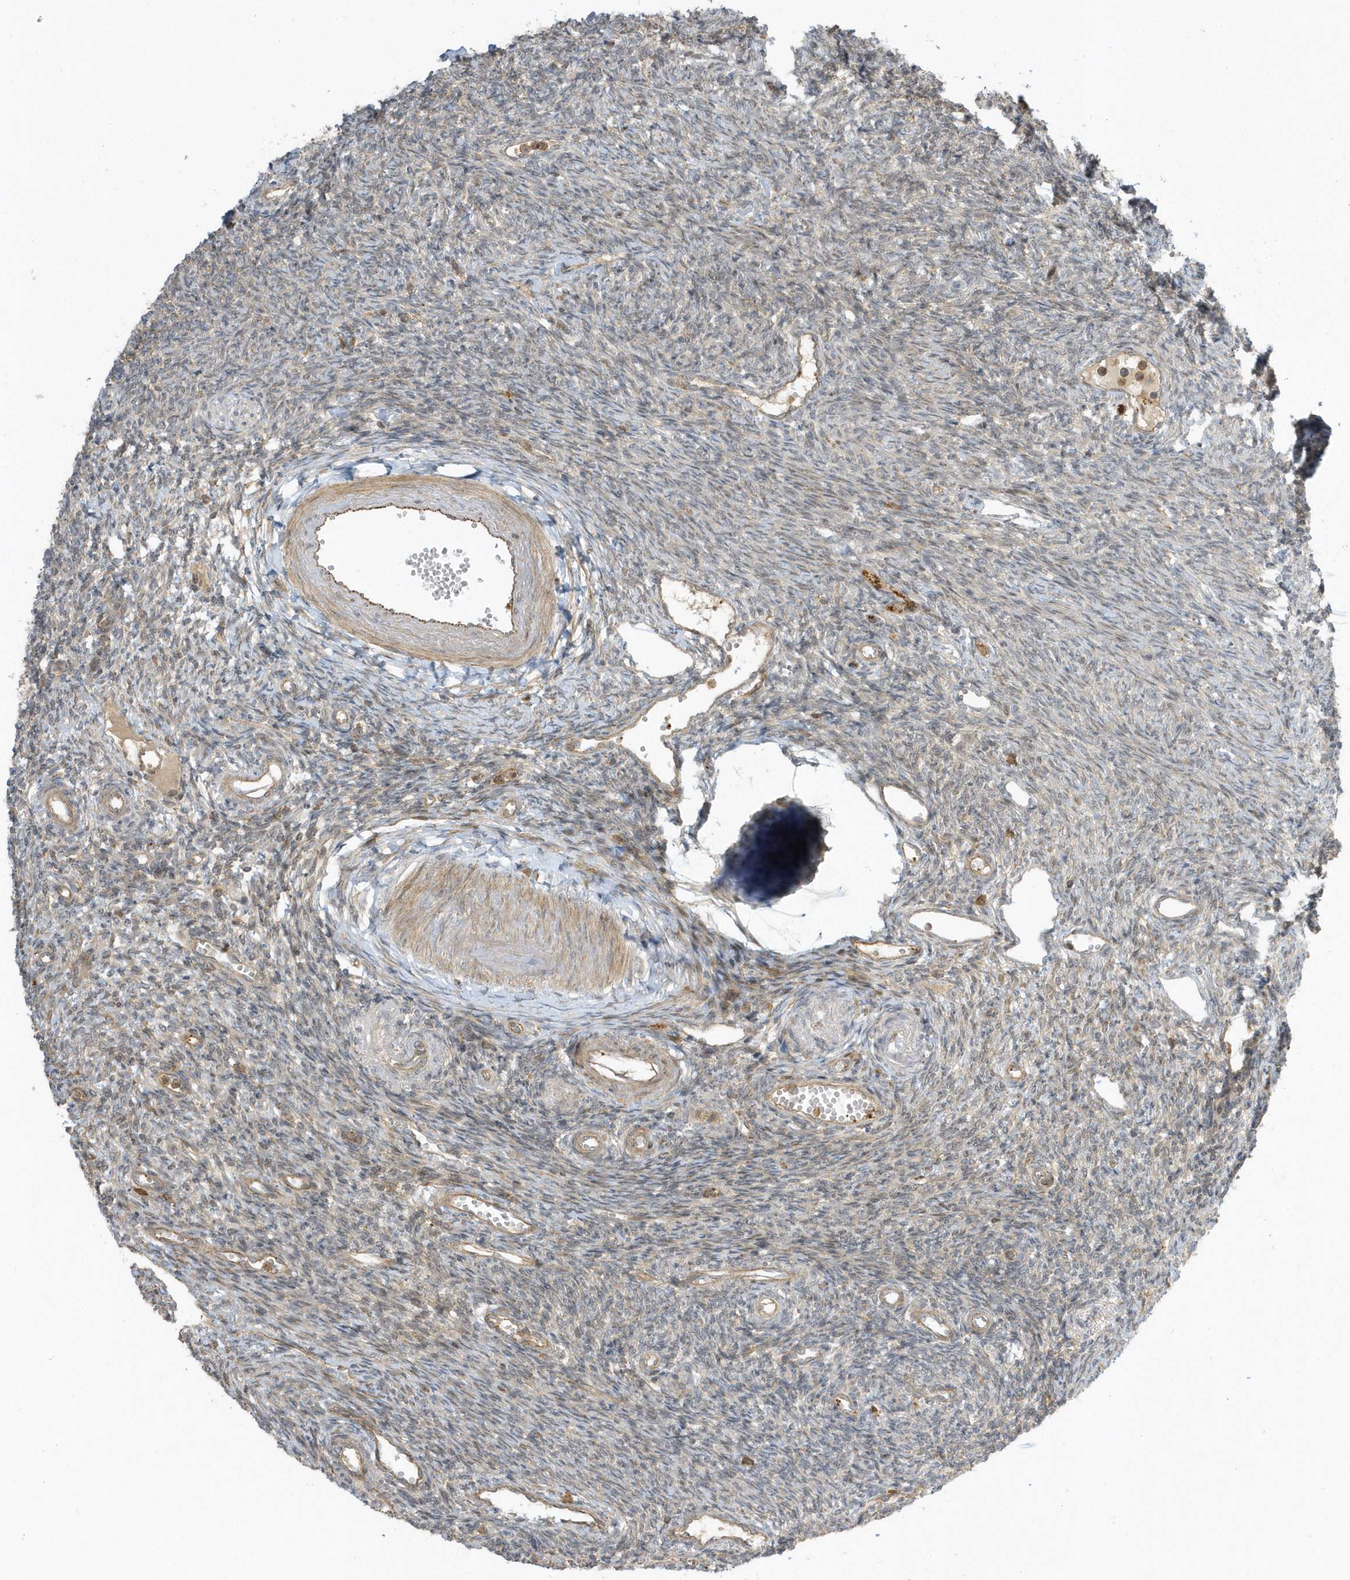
{"staining": {"intensity": "weak", "quantity": ">75%", "location": "cytoplasmic/membranous"}, "tissue": "ovary", "cell_type": "Follicle cells", "image_type": "normal", "snomed": [{"axis": "morphology", "description": "Normal tissue, NOS"}, {"axis": "morphology", "description": "Cyst, NOS"}, {"axis": "topography", "description": "Ovary"}], "caption": "Immunohistochemistry of unremarkable ovary exhibits low levels of weak cytoplasmic/membranous expression in about >75% of follicle cells.", "gene": "ZBTB8A", "patient": {"sex": "female", "age": 33}}